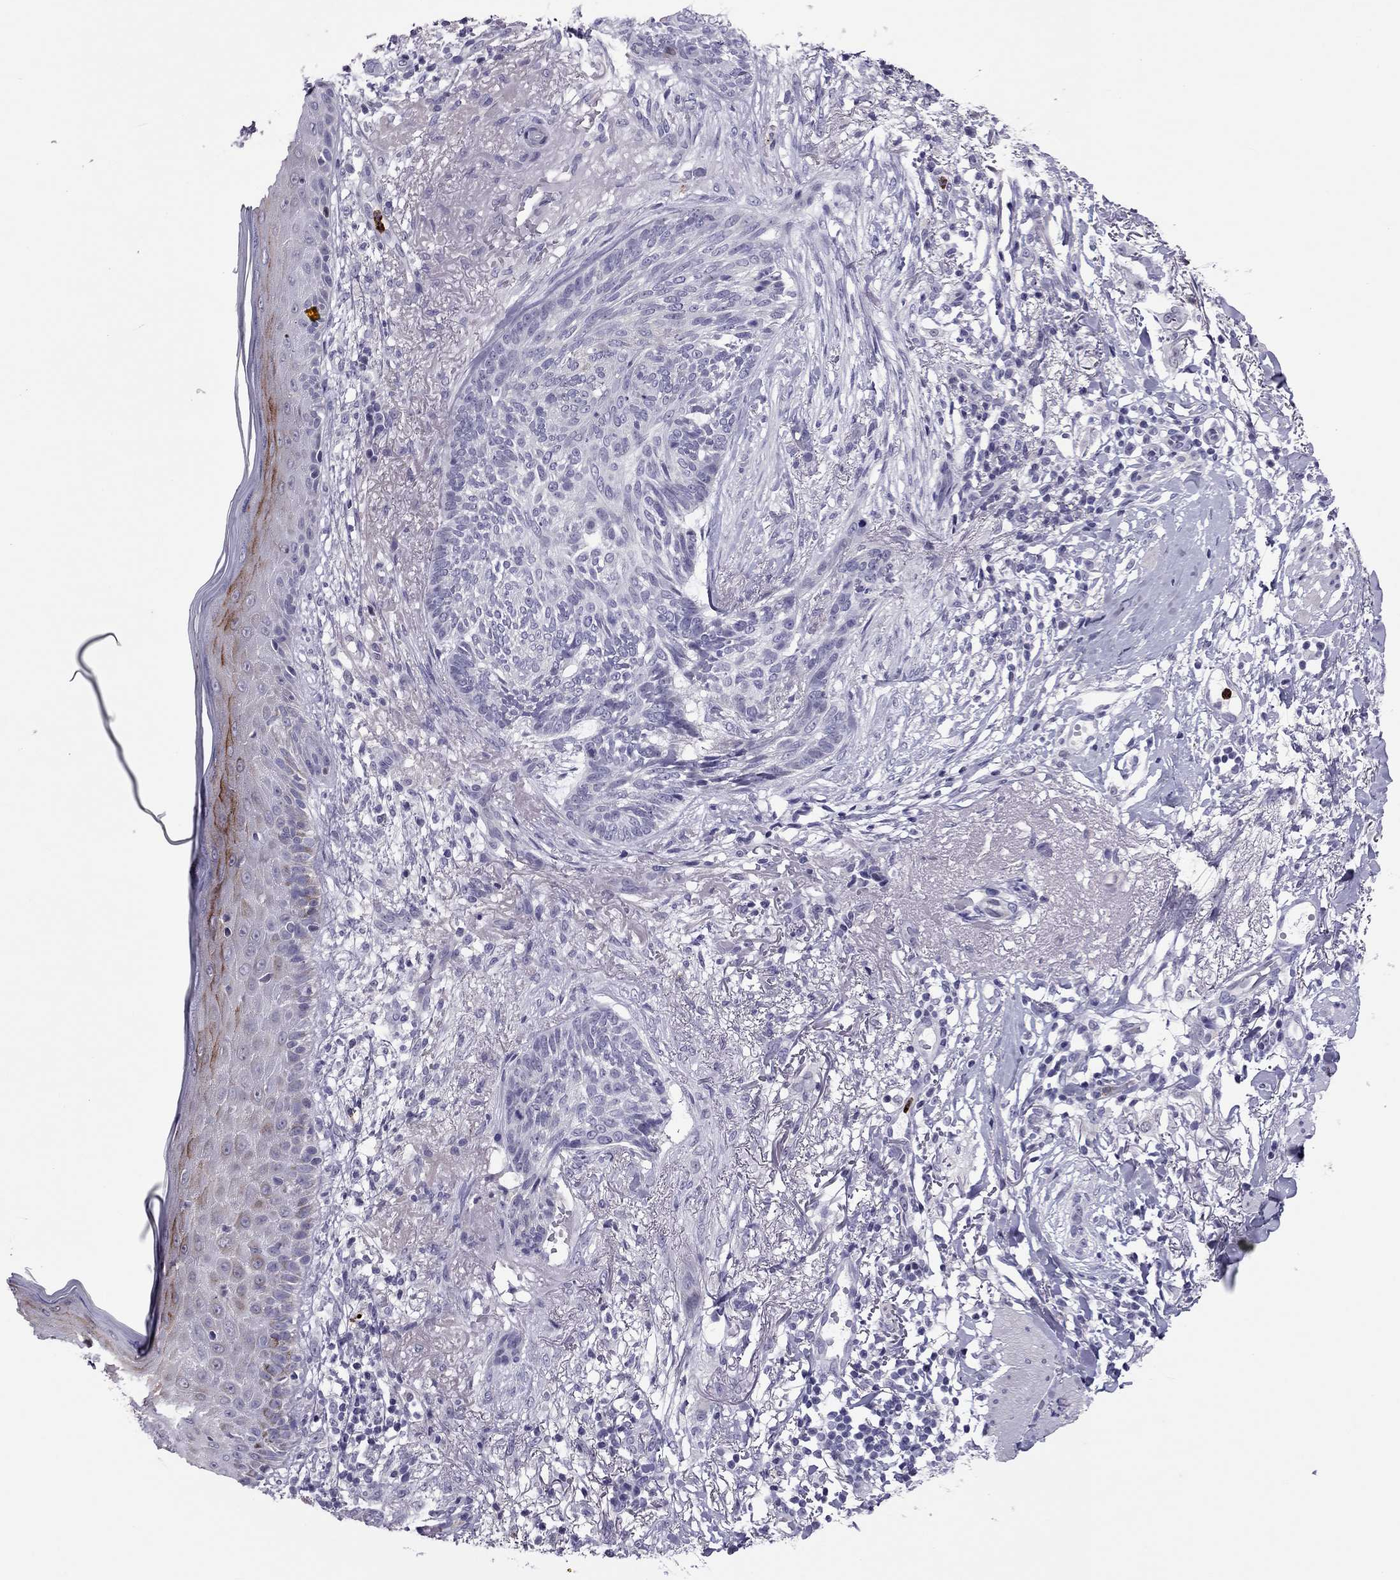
{"staining": {"intensity": "negative", "quantity": "none", "location": "none"}, "tissue": "skin cancer", "cell_type": "Tumor cells", "image_type": "cancer", "snomed": [{"axis": "morphology", "description": "Normal tissue, NOS"}, {"axis": "morphology", "description": "Basal cell carcinoma"}, {"axis": "topography", "description": "Skin"}], "caption": "The IHC image has no significant positivity in tumor cells of basal cell carcinoma (skin) tissue.", "gene": "CCL27", "patient": {"sex": "male", "age": 84}}